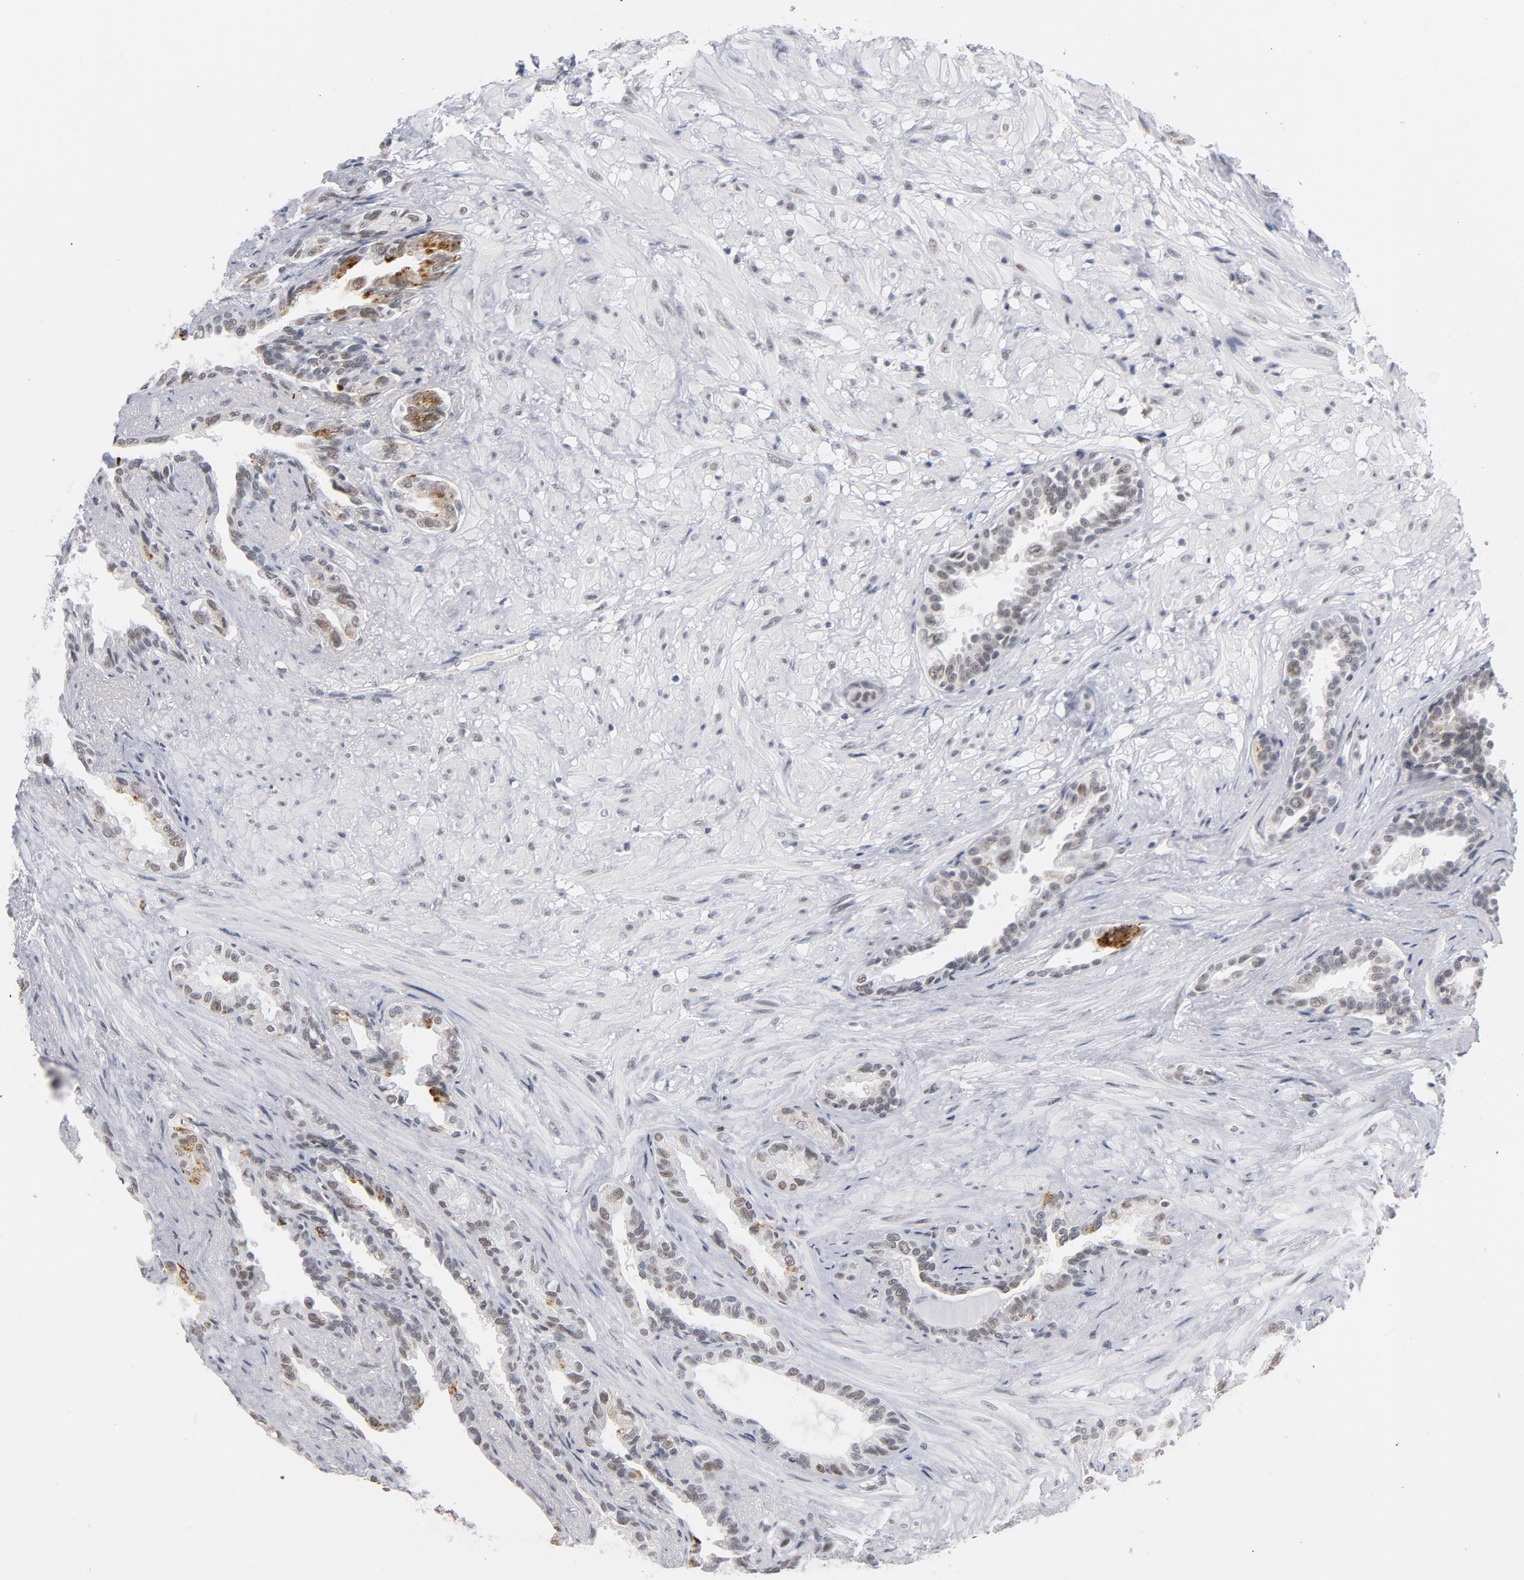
{"staining": {"intensity": "weak", "quantity": "25%-75%", "location": "cytoplasmic/membranous"}, "tissue": "seminal vesicle", "cell_type": "Glandular cells", "image_type": "normal", "snomed": [{"axis": "morphology", "description": "Normal tissue, NOS"}, {"axis": "topography", "description": "Seminal veicle"}], "caption": "Seminal vesicle stained for a protein shows weak cytoplasmic/membranous positivity in glandular cells. (brown staining indicates protein expression, while blue staining denotes nuclei).", "gene": "BAP1", "patient": {"sex": "male", "age": 61}}